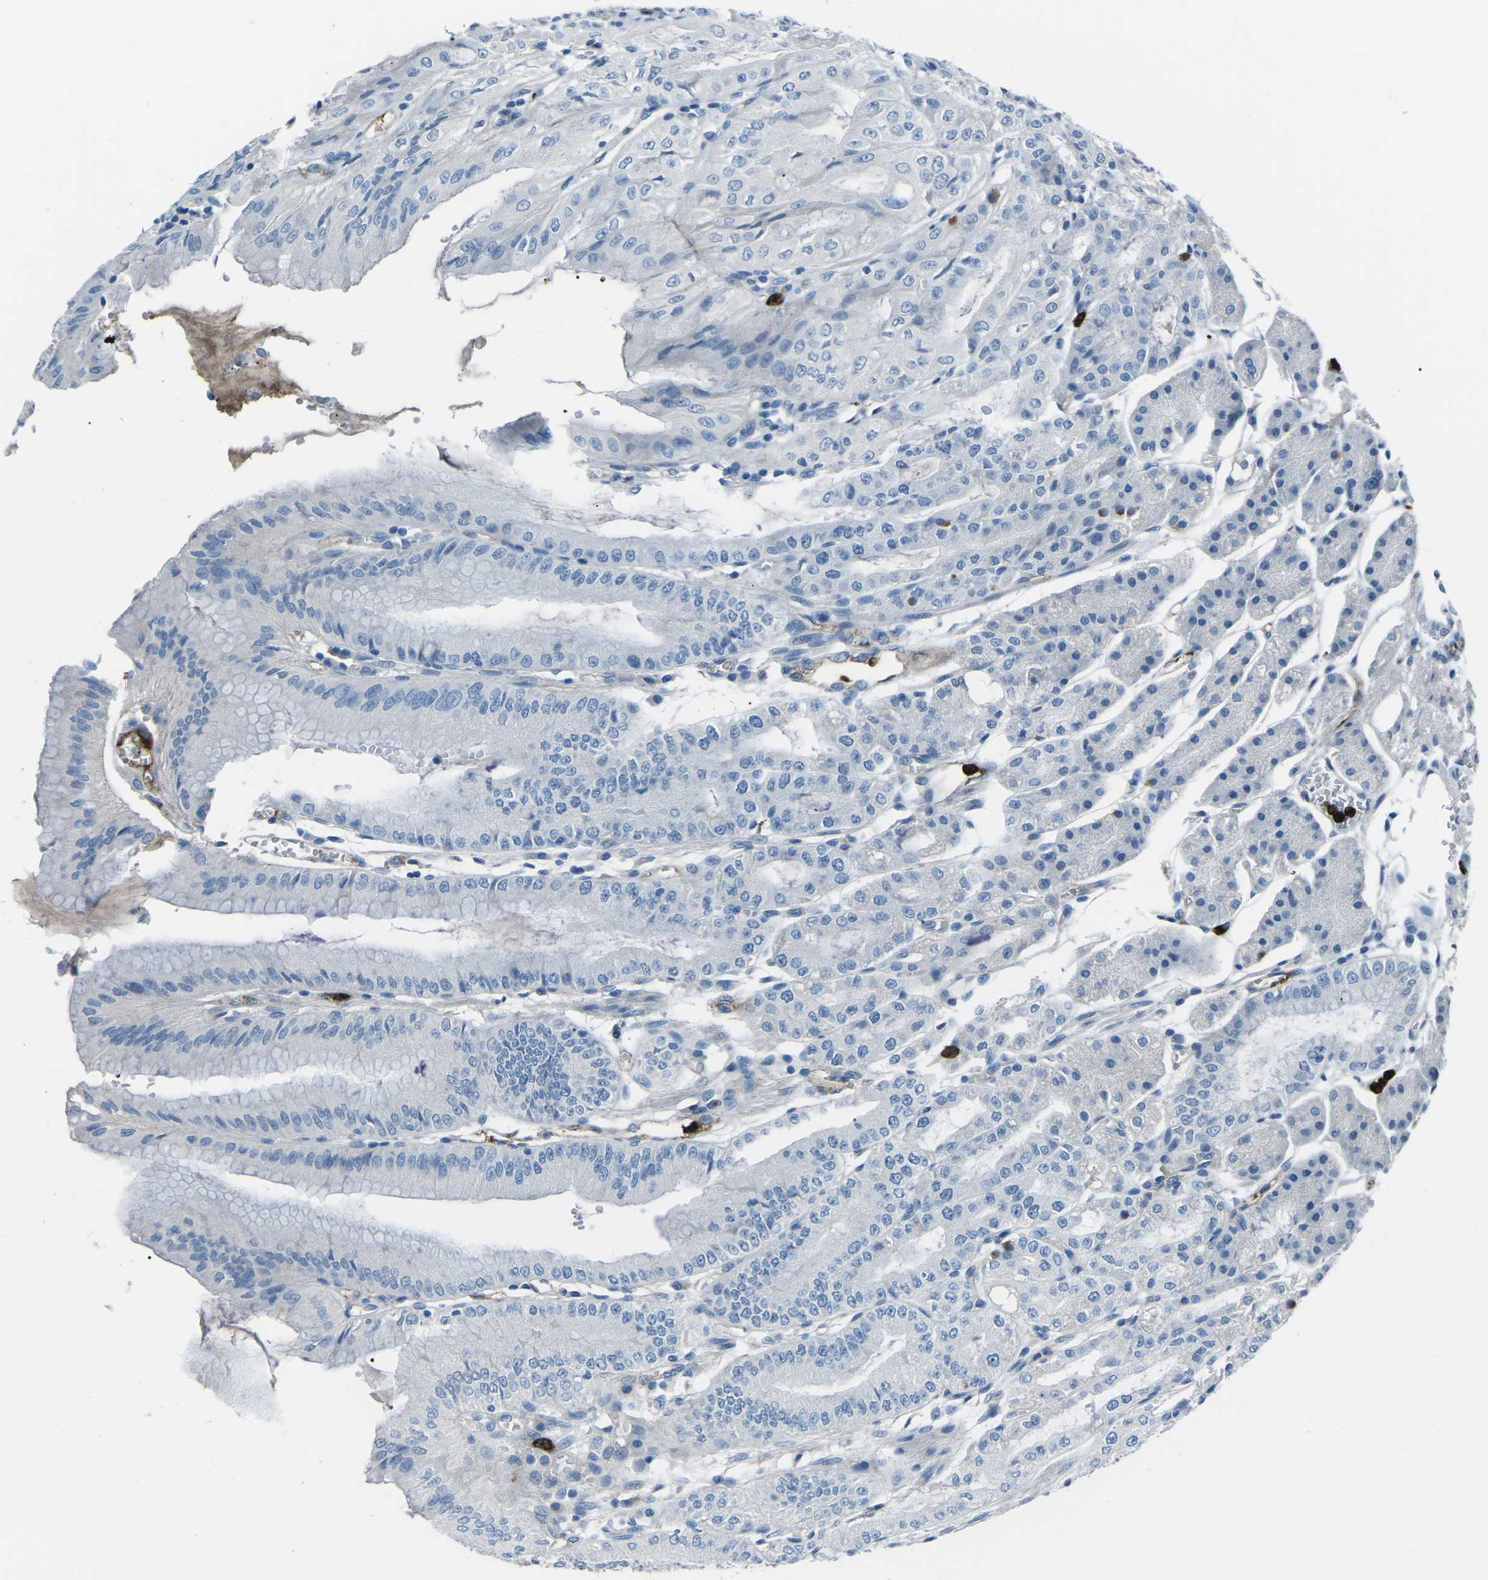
{"staining": {"intensity": "negative", "quantity": "none", "location": "none"}, "tissue": "stomach", "cell_type": "Glandular cells", "image_type": "normal", "snomed": [{"axis": "morphology", "description": "Normal tissue, NOS"}, {"axis": "topography", "description": "Stomach, lower"}], "caption": "Glandular cells show no significant positivity in normal stomach.", "gene": "FCN1", "patient": {"sex": "male", "age": 71}}